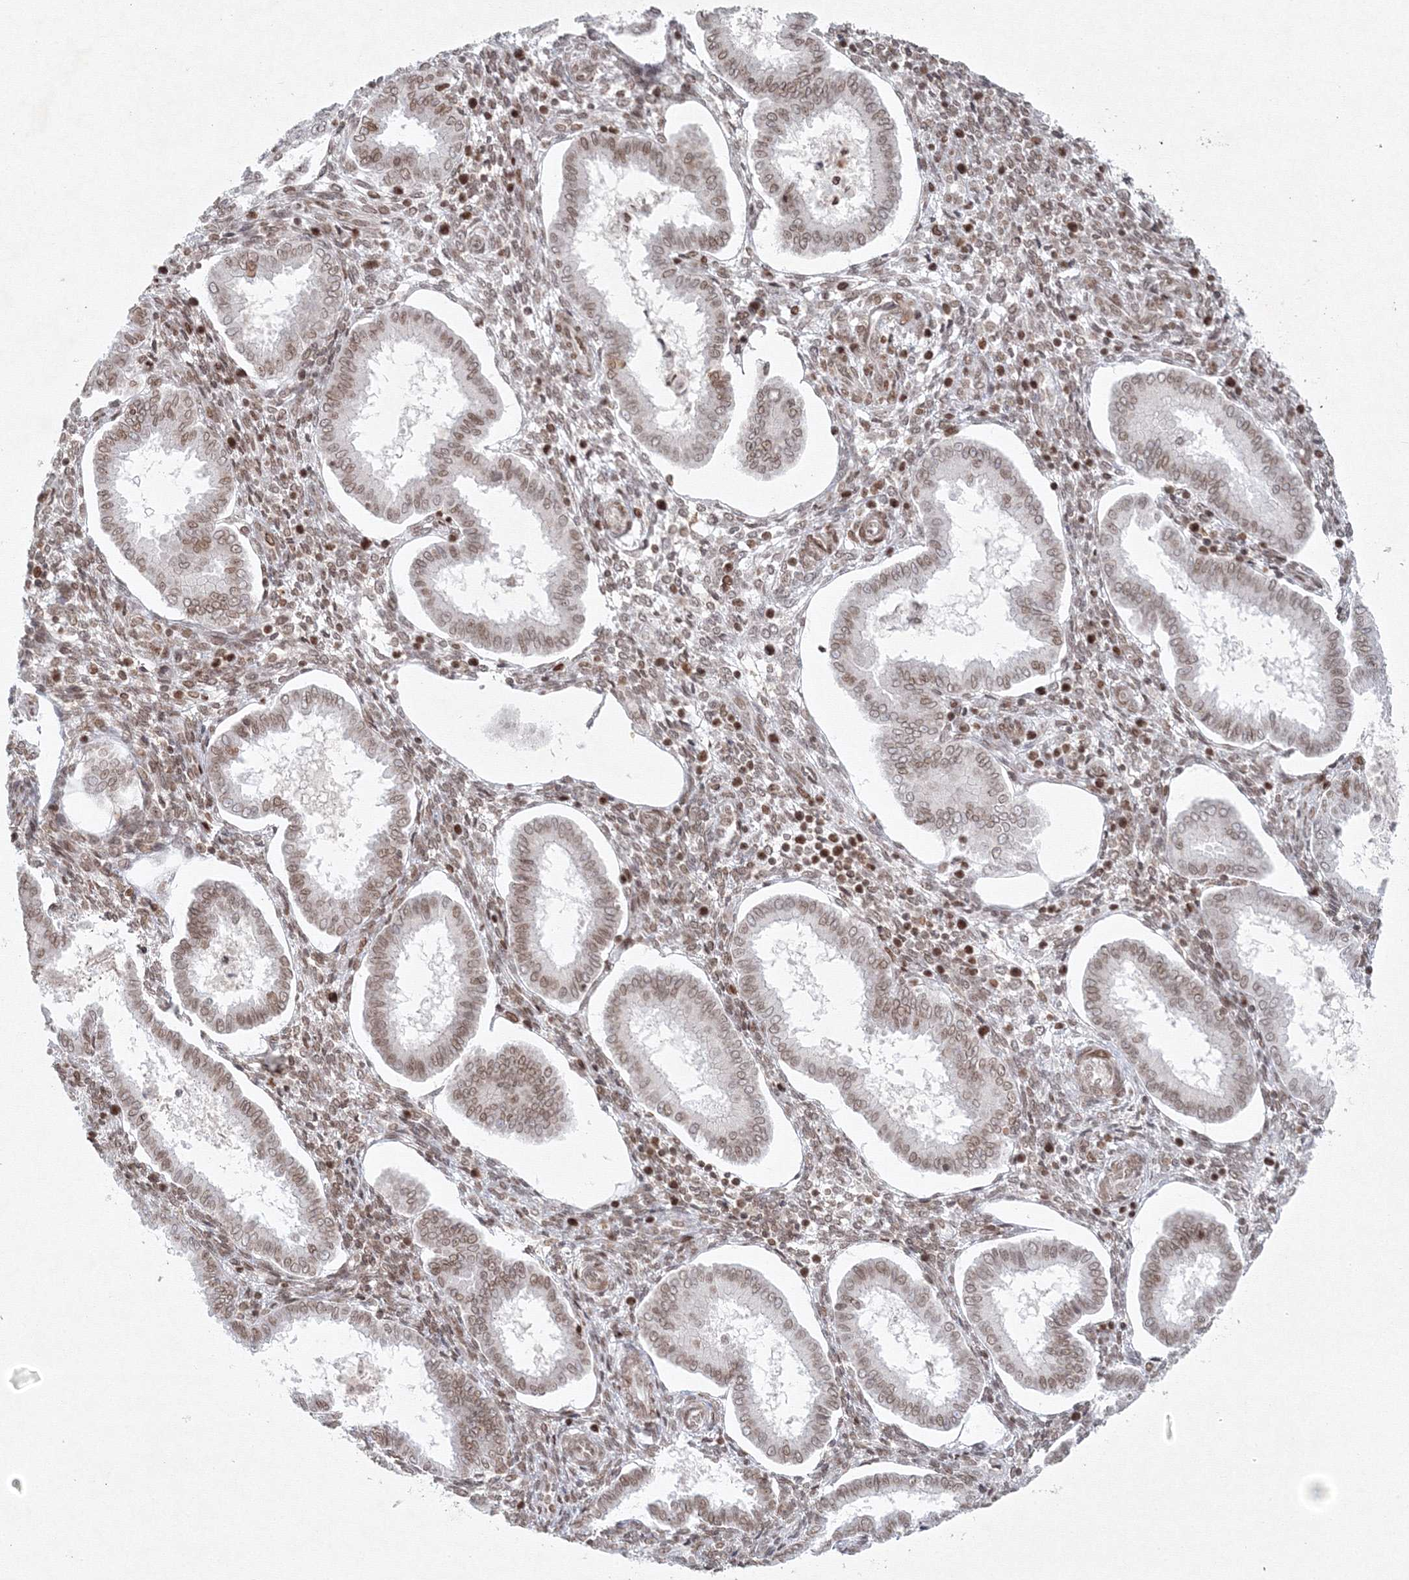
{"staining": {"intensity": "weak", "quantity": "25%-75%", "location": "nuclear"}, "tissue": "endometrium", "cell_type": "Cells in endometrial stroma", "image_type": "normal", "snomed": [{"axis": "morphology", "description": "Normal tissue, NOS"}, {"axis": "topography", "description": "Endometrium"}], "caption": "Immunohistochemistry (IHC) (DAB (3,3'-diaminobenzidine)) staining of normal human endometrium reveals weak nuclear protein positivity in approximately 25%-75% of cells in endometrial stroma.", "gene": "KIF4A", "patient": {"sex": "female", "age": 24}}